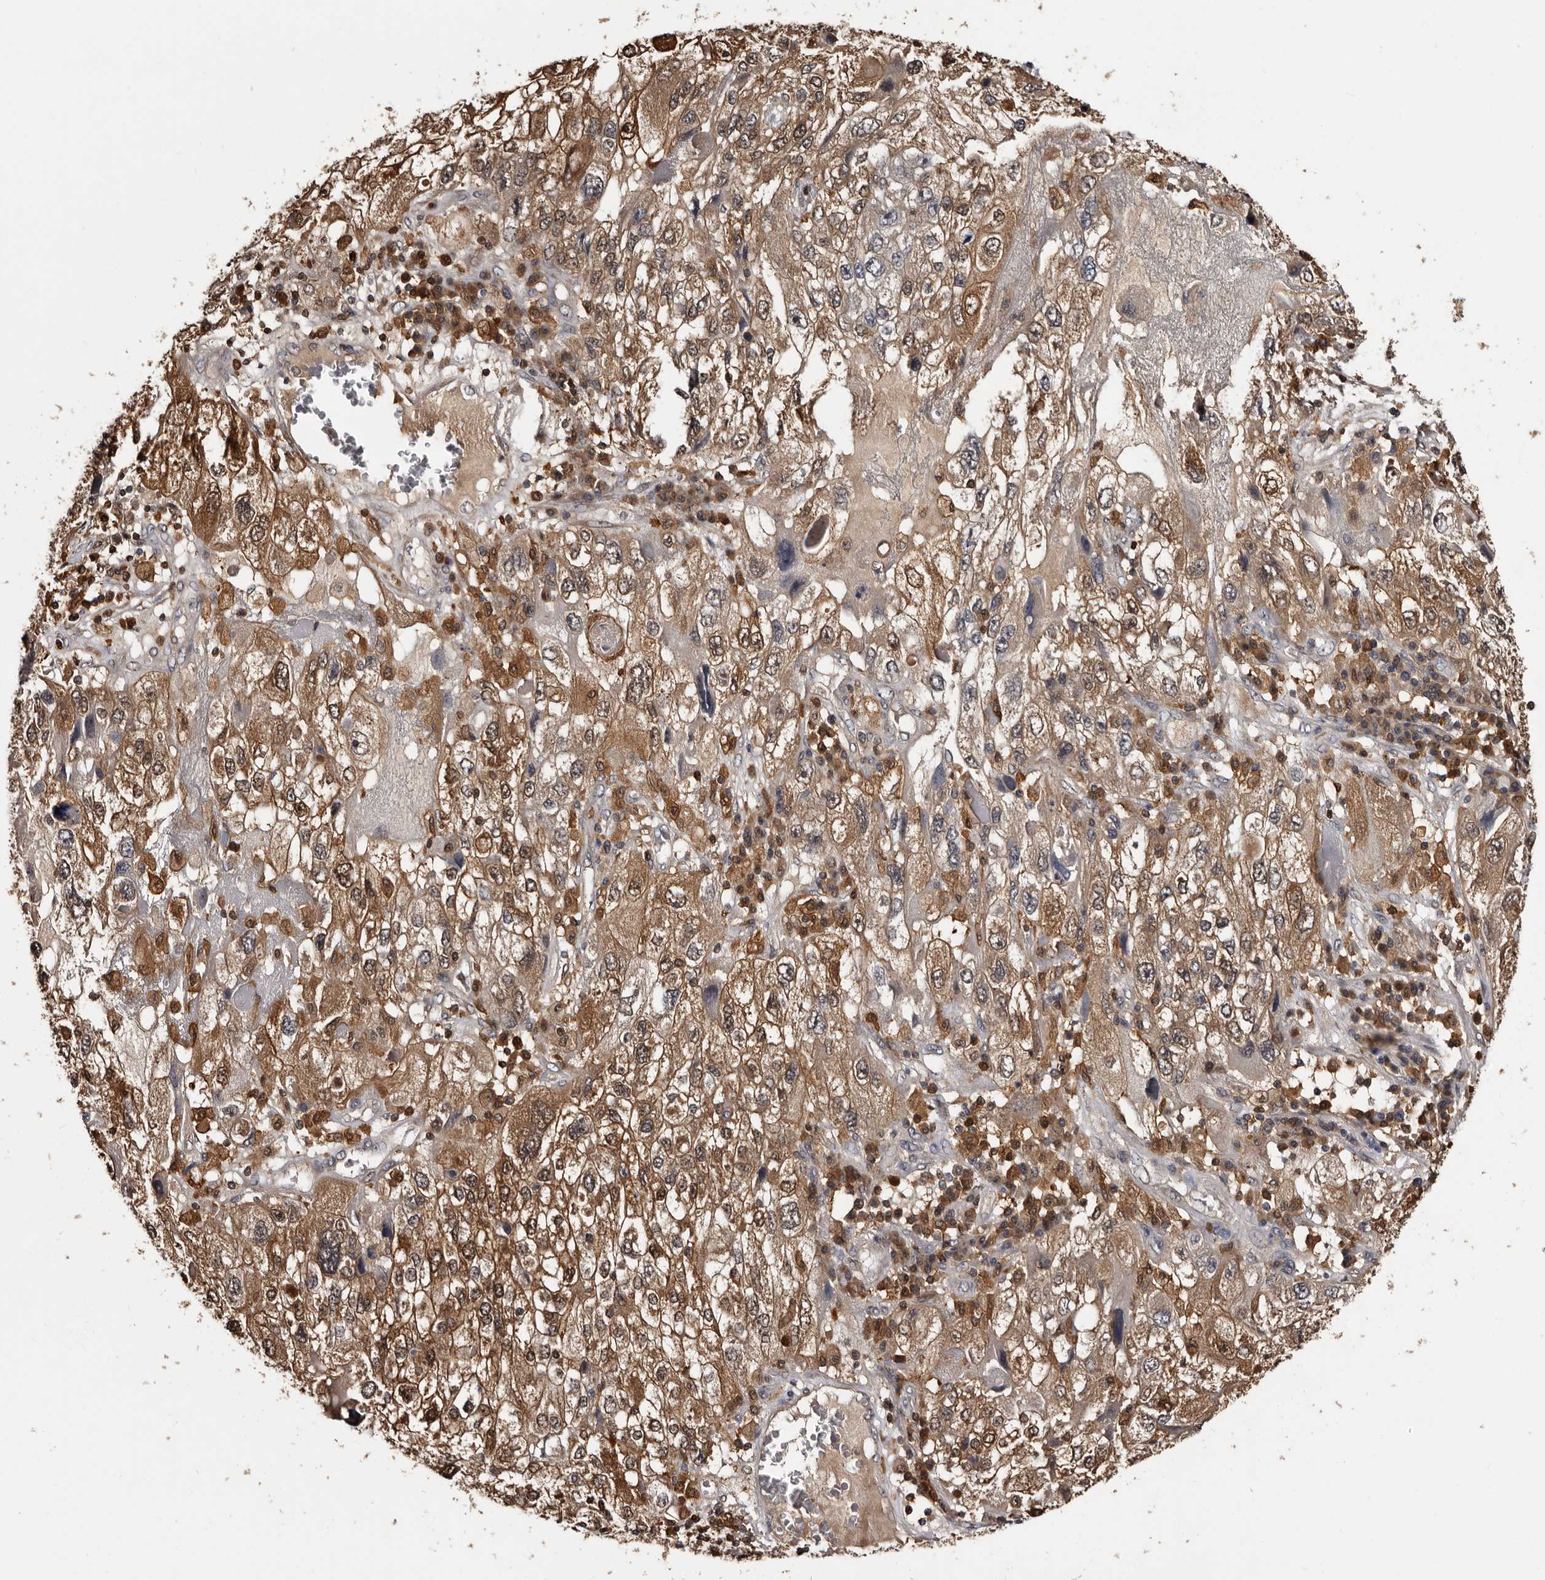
{"staining": {"intensity": "moderate", "quantity": "25%-75%", "location": "cytoplasmic/membranous"}, "tissue": "endometrial cancer", "cell_type": "Tumor cells", "image_type": "cancer", "snomed": [{"axis": "morphology", "description": "Adenocarcinoma, NOS"}, {"axis": "topography", "description": "Endometrium"}], "caption": "There is medium levels of moderate cytoplasmic/membranous positivity in tumor cells of endometrial cancer (adenocarcinoma), as demonstrated by immunohistochemical staining (brown color).", "gene": "DNPH1", "patient": {"sex": "female", "age": 49}}